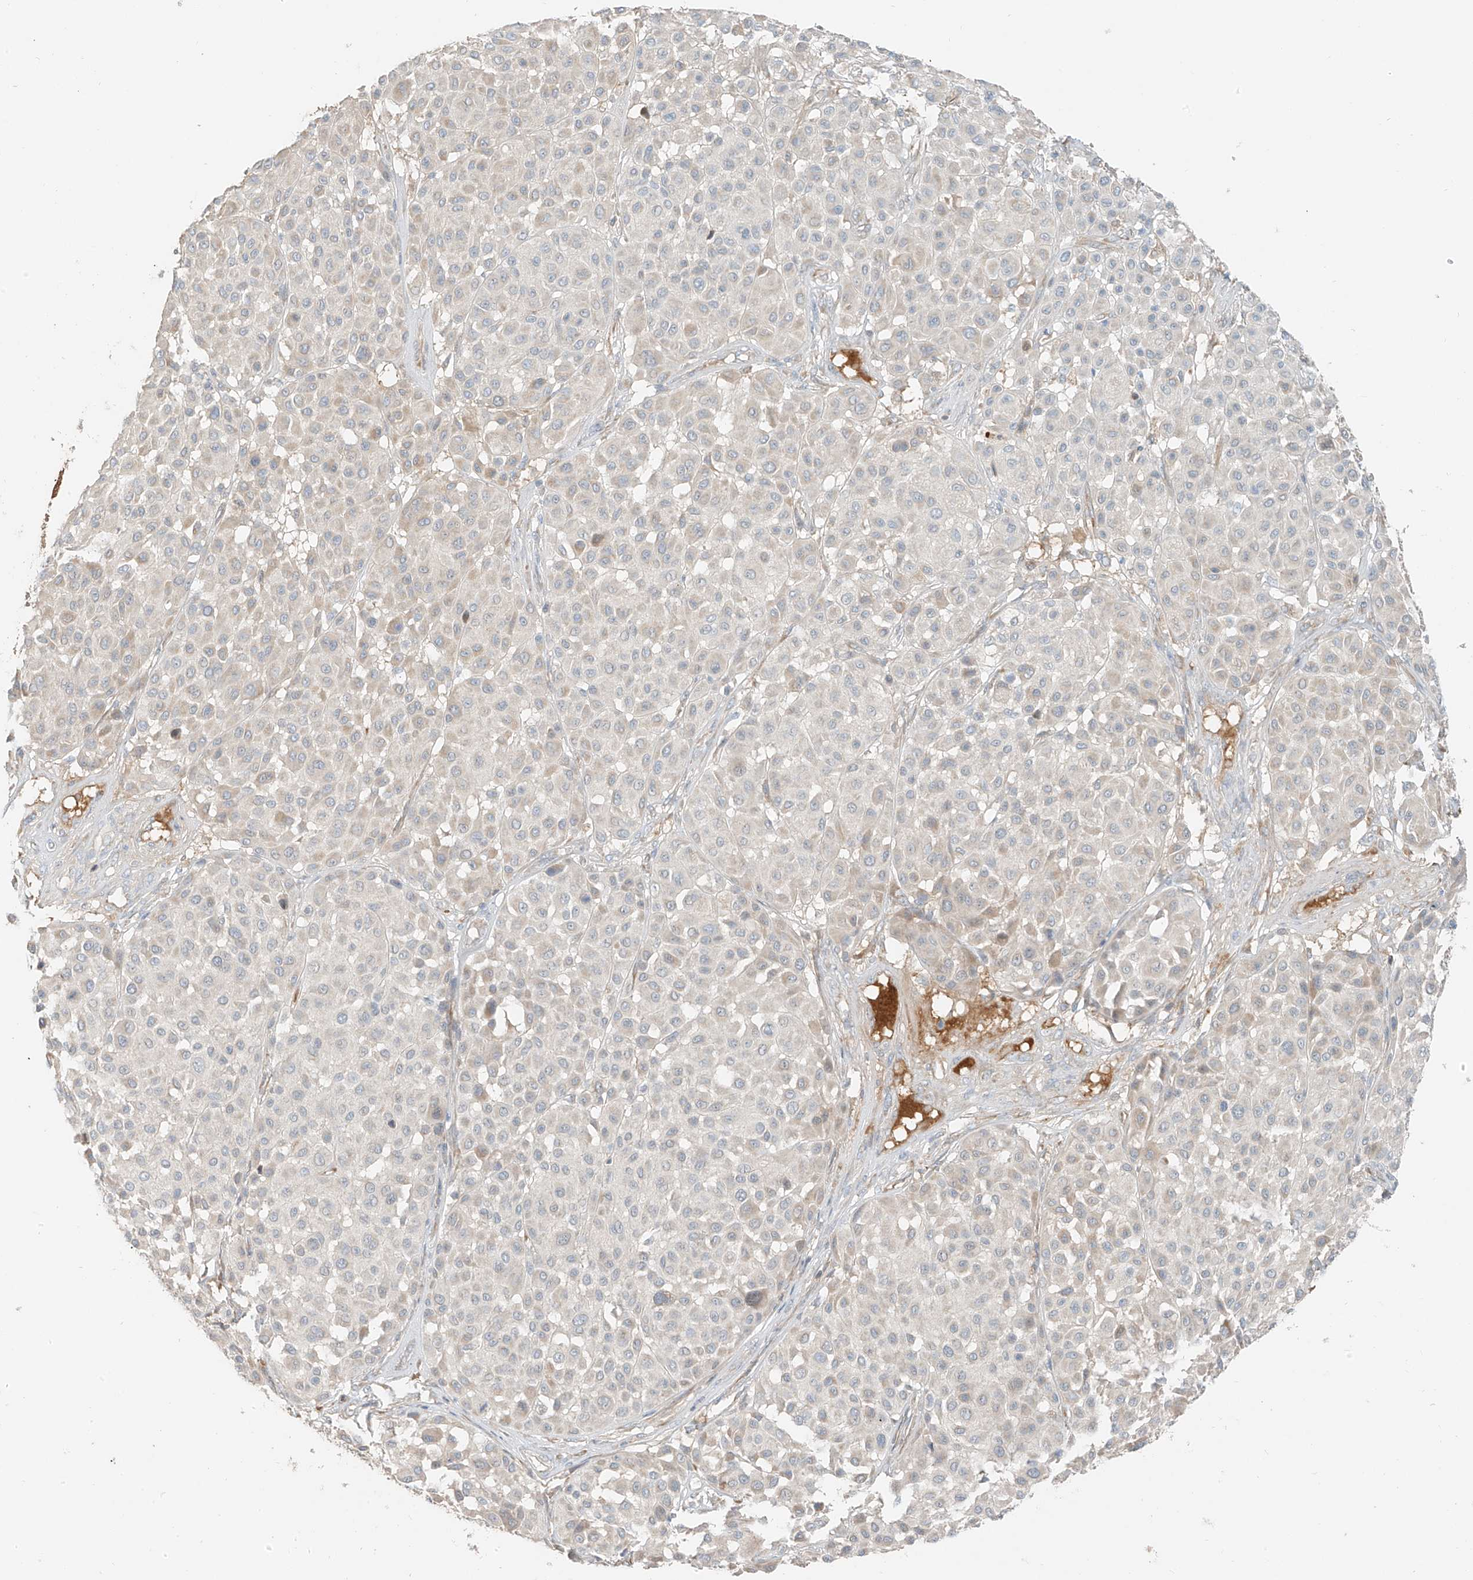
{"staining": {"intensity": "weak", "quantity": "<25%", "location": "cytoplasmic/membranous"}, "tissue": "melanoma", "cell_type": "Tumor cells", "image_type": "cancer", "snomed": [{"axis": "morphology", "description": "Malignant melanoma, Metastatic site"}, {"axis": "topography", "description": "Soft tissue"}], "caption": "Malignant melanoma (metastatic site) stained for a protein using IHC shows no positivity tumor cells.", "gene": "FSTL1", "patient": {"sex": "male", "age": 41}}